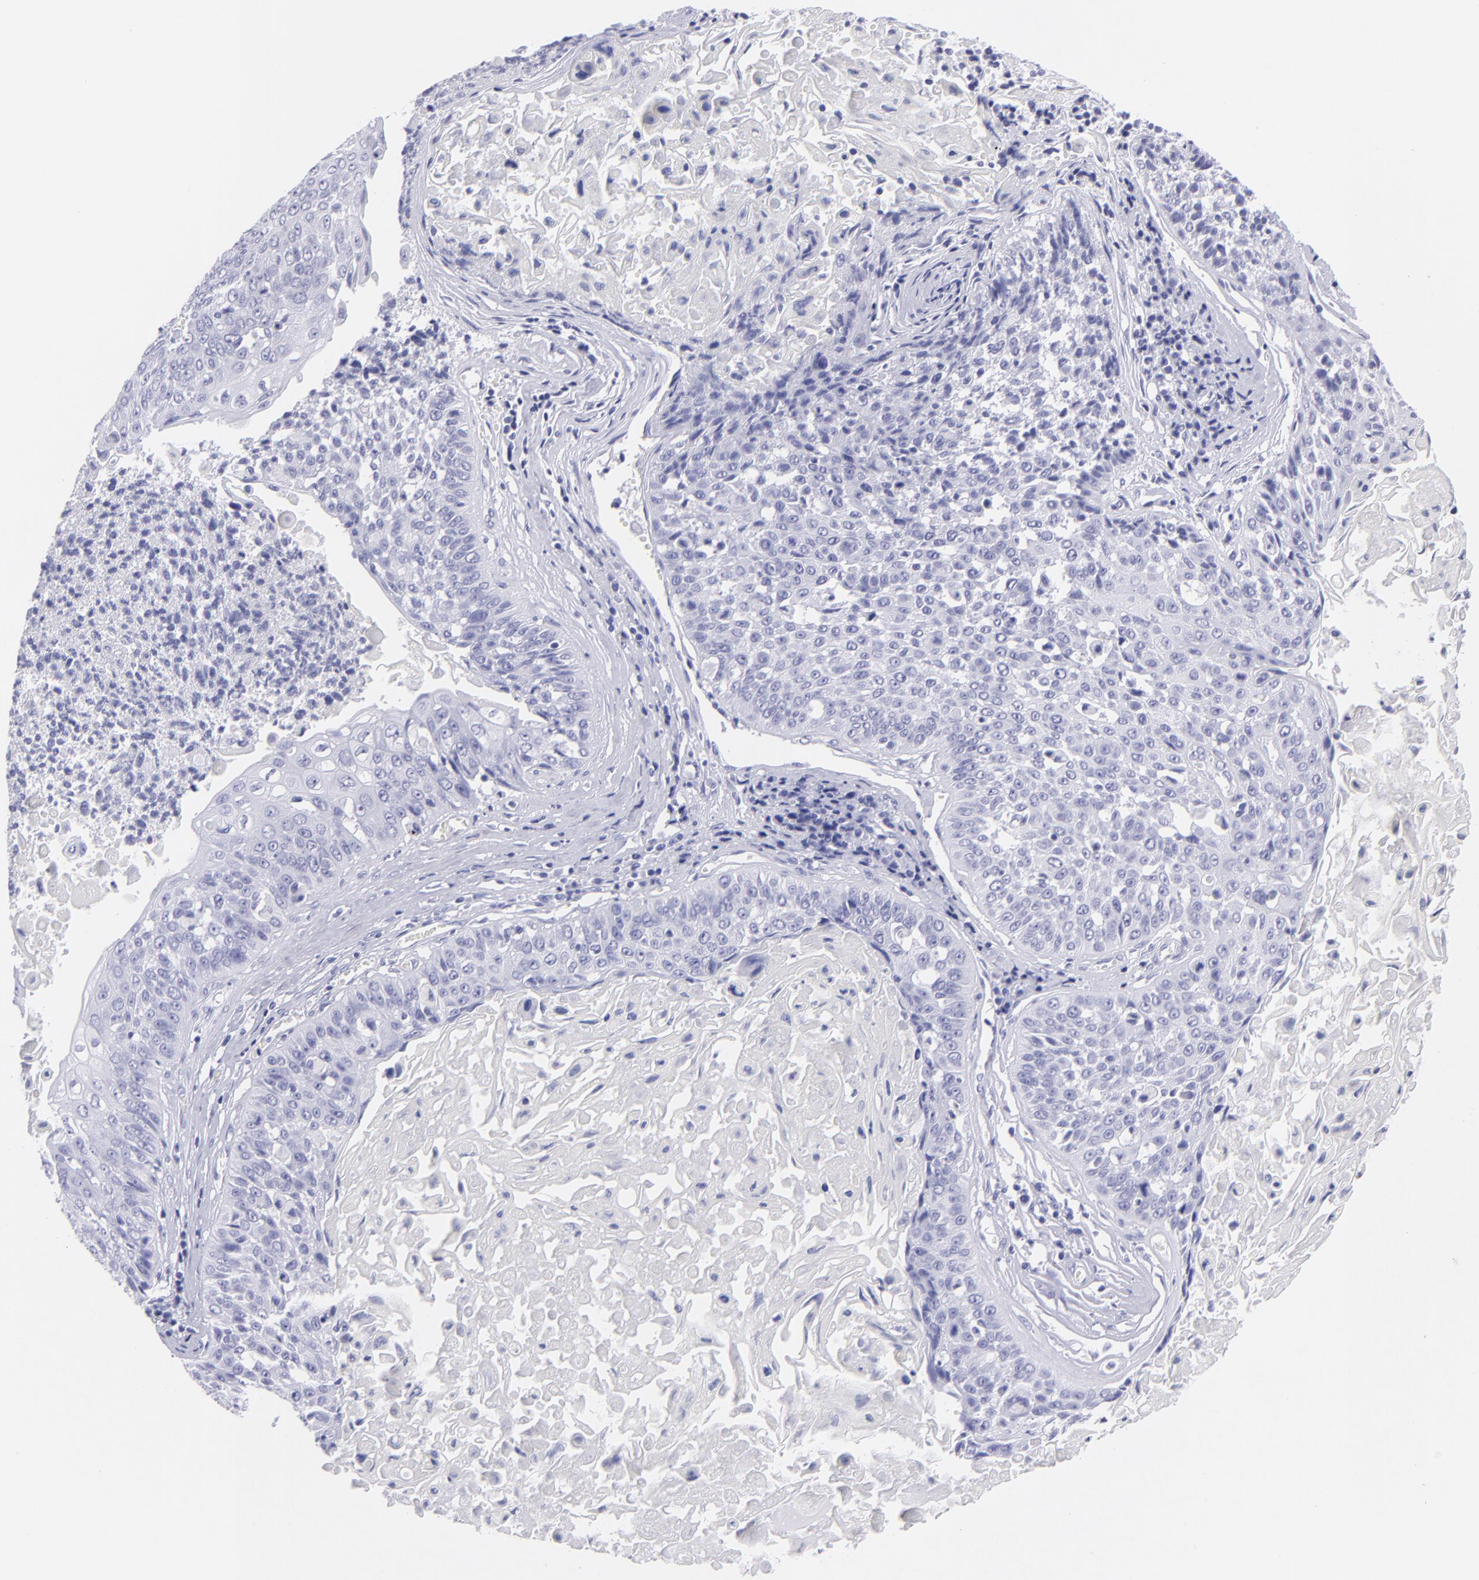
{"staining": {"intensity": "negative", "quantity": "none", "location": "none"}, "tissue": "lung cancer", "cell_type": "Tumor cells", "image_type": "cancer", "snomed": [{"axis": "morphology", "description": "Adenocarcinoma, NOS"}, {"axis": "topography", "description": "Lung"}], "caption": "A photomicrograph of human lung cancer (adenocarcinoma) is negative for staining in tumor cells.", "gene": "CNP", "patient": {"sex": "male", "age": 60}}